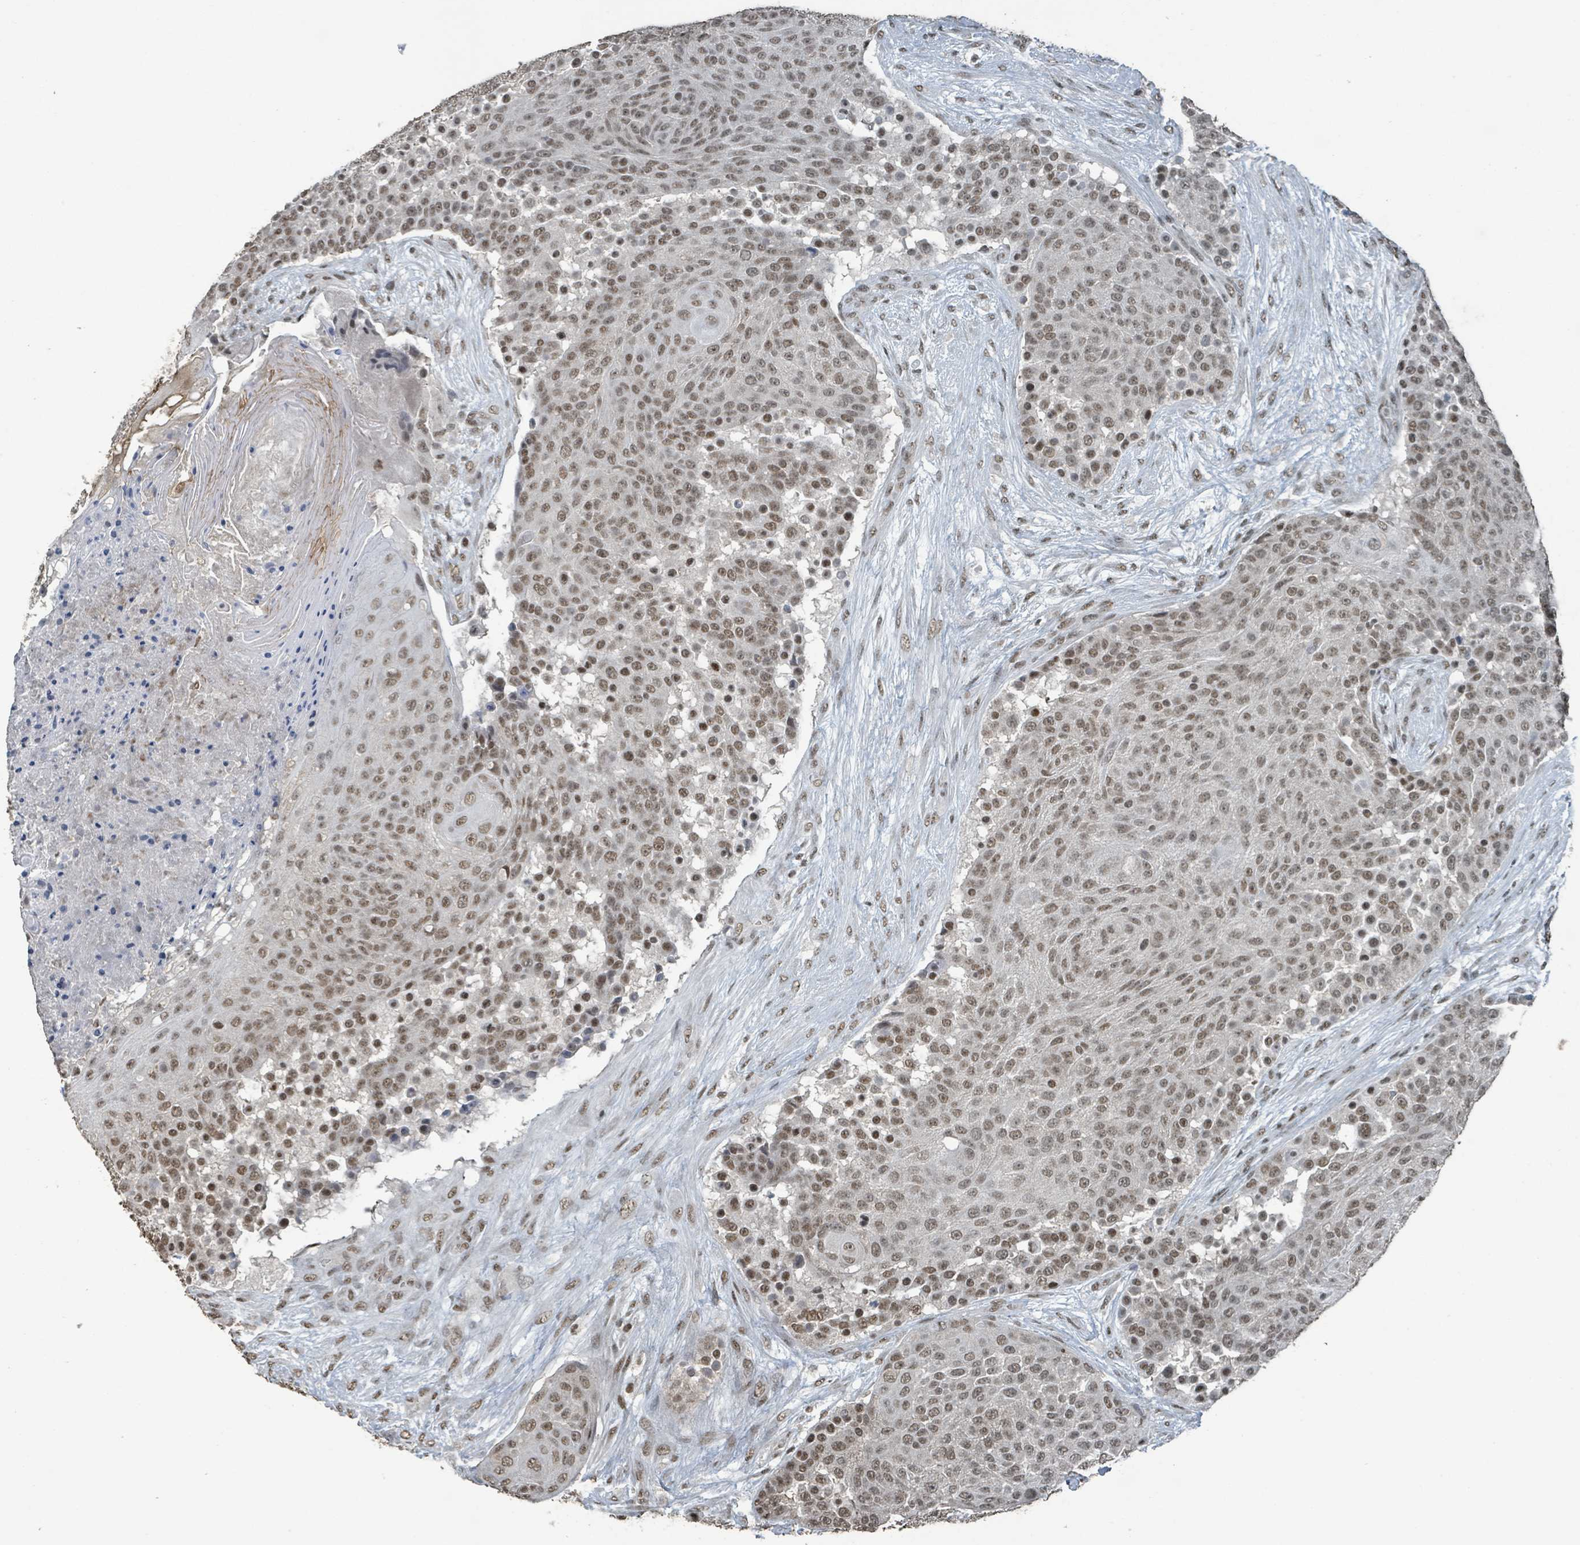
{"staining": {"intensity": "moderate", "quantity": ">75%", "location": "nuclear"}, "tissue": "urothelial cancer", "cell_type": "Tumor cells", "image_type": "cancer", "snomed": [{"axis": "morphology", "description": "Urothelial carcinoma, High grade"}, {"axis": "topography", "description": "Urinary bladder"}], "caption": "A brown stain labels moderate nuclear expression of a protein in human urothelial cancer tumor cells.", "gene": "PHIP", "patient": {"sex": "female", "age": 63}}